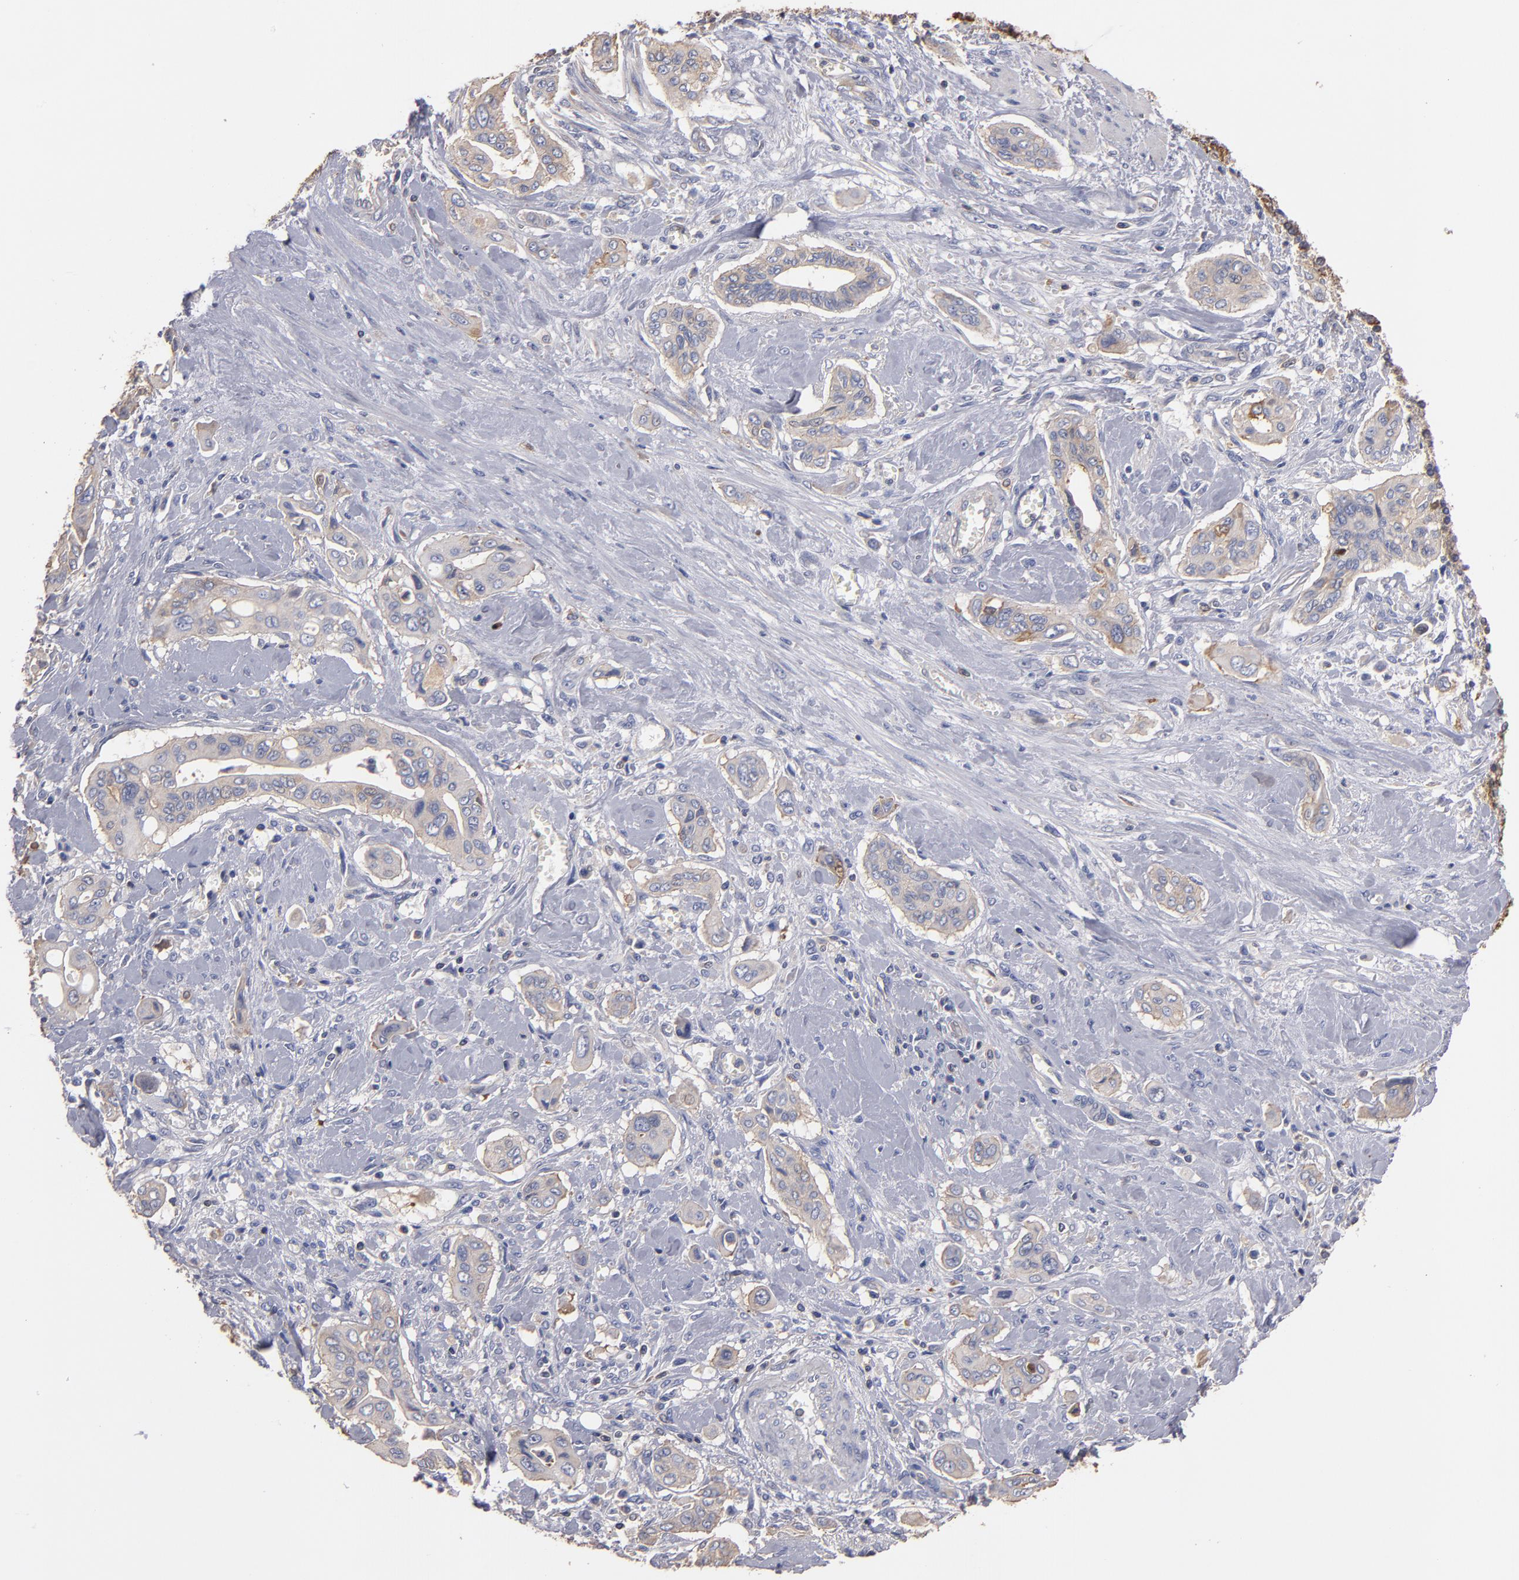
{"staining": {"intensity": "weak", "quantity": "25%-75%", "location": "cytoplasmic/membranous"}, "tissue": "pancreatic cancer", "cell_type": "Tumor cells", "image_type": "cancer", "snomed": [{"axis": "morphology", "description": "Adenocarcinoma, NOS"}, {"axis": "topography", "description": "Pancreas"}], "caption": "Approximately 25%-75% of tumor cells in human pancreatic cancer (adenocarcinoma) exhibit weak cytoplasmic/membranous protein positivity as visualized by brown immunohistochemical staining.", "gene": "ESYT2", "patient": {"sex": "male", "age": 77}}